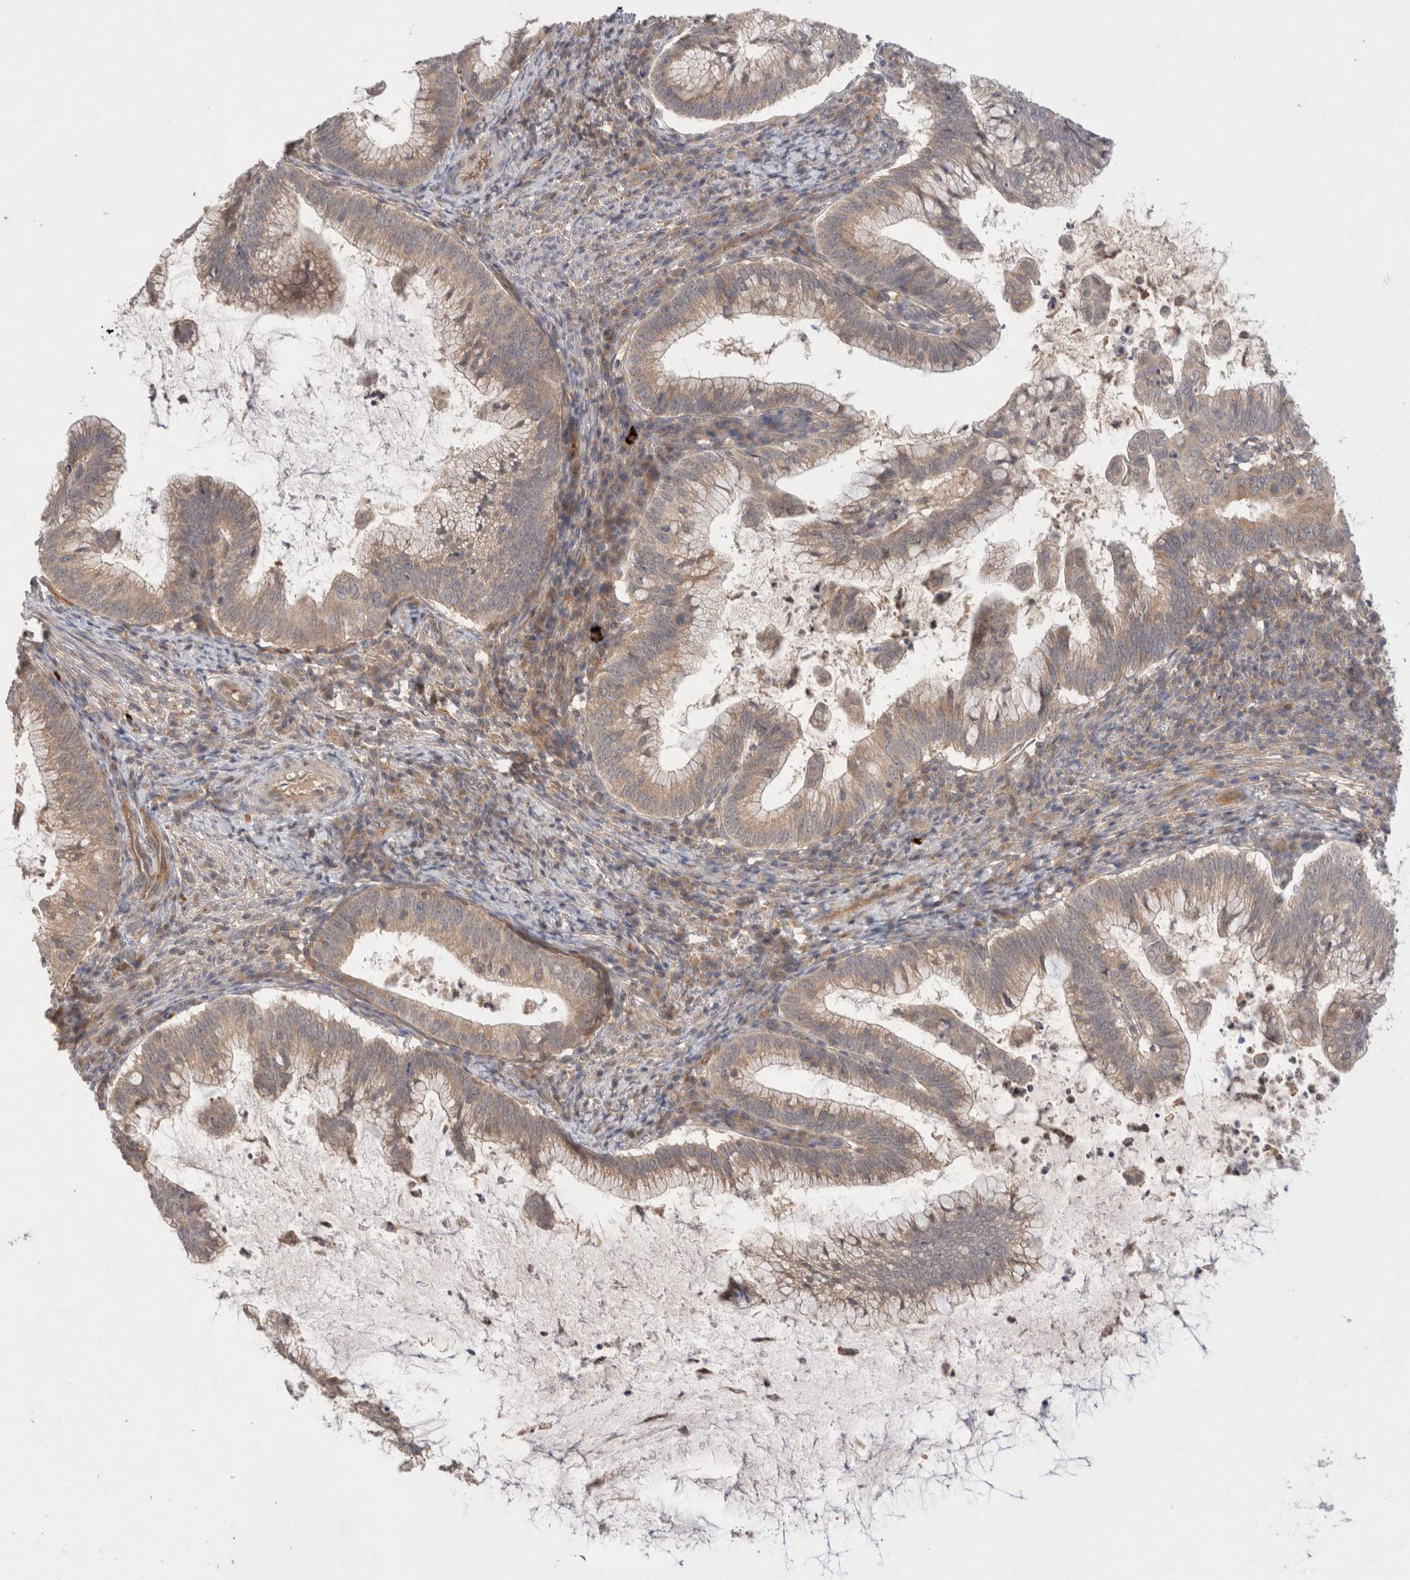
{"staining": {"intensity": "weak", "quantity": ">75%", "location": "cytoplasmic/membranous"}, "tissue": "cervical cancer", "cell_type": "Tumor cells", "image_type": "cancer", "snomed": [{"axis": "morphology", "description": "Adenocarcinoma, NOS"}, {"axis": "topography", "description": "Cervix"}], "caption": "Immunohistochemical staining of cervical cancer (adenocarcinoma) displays weak cytoplasmic/membranous protein positivity in approximately >75% of tumor cells.", "gene": "KLHL20", "patient": {"sex": "female", "age": 36}}